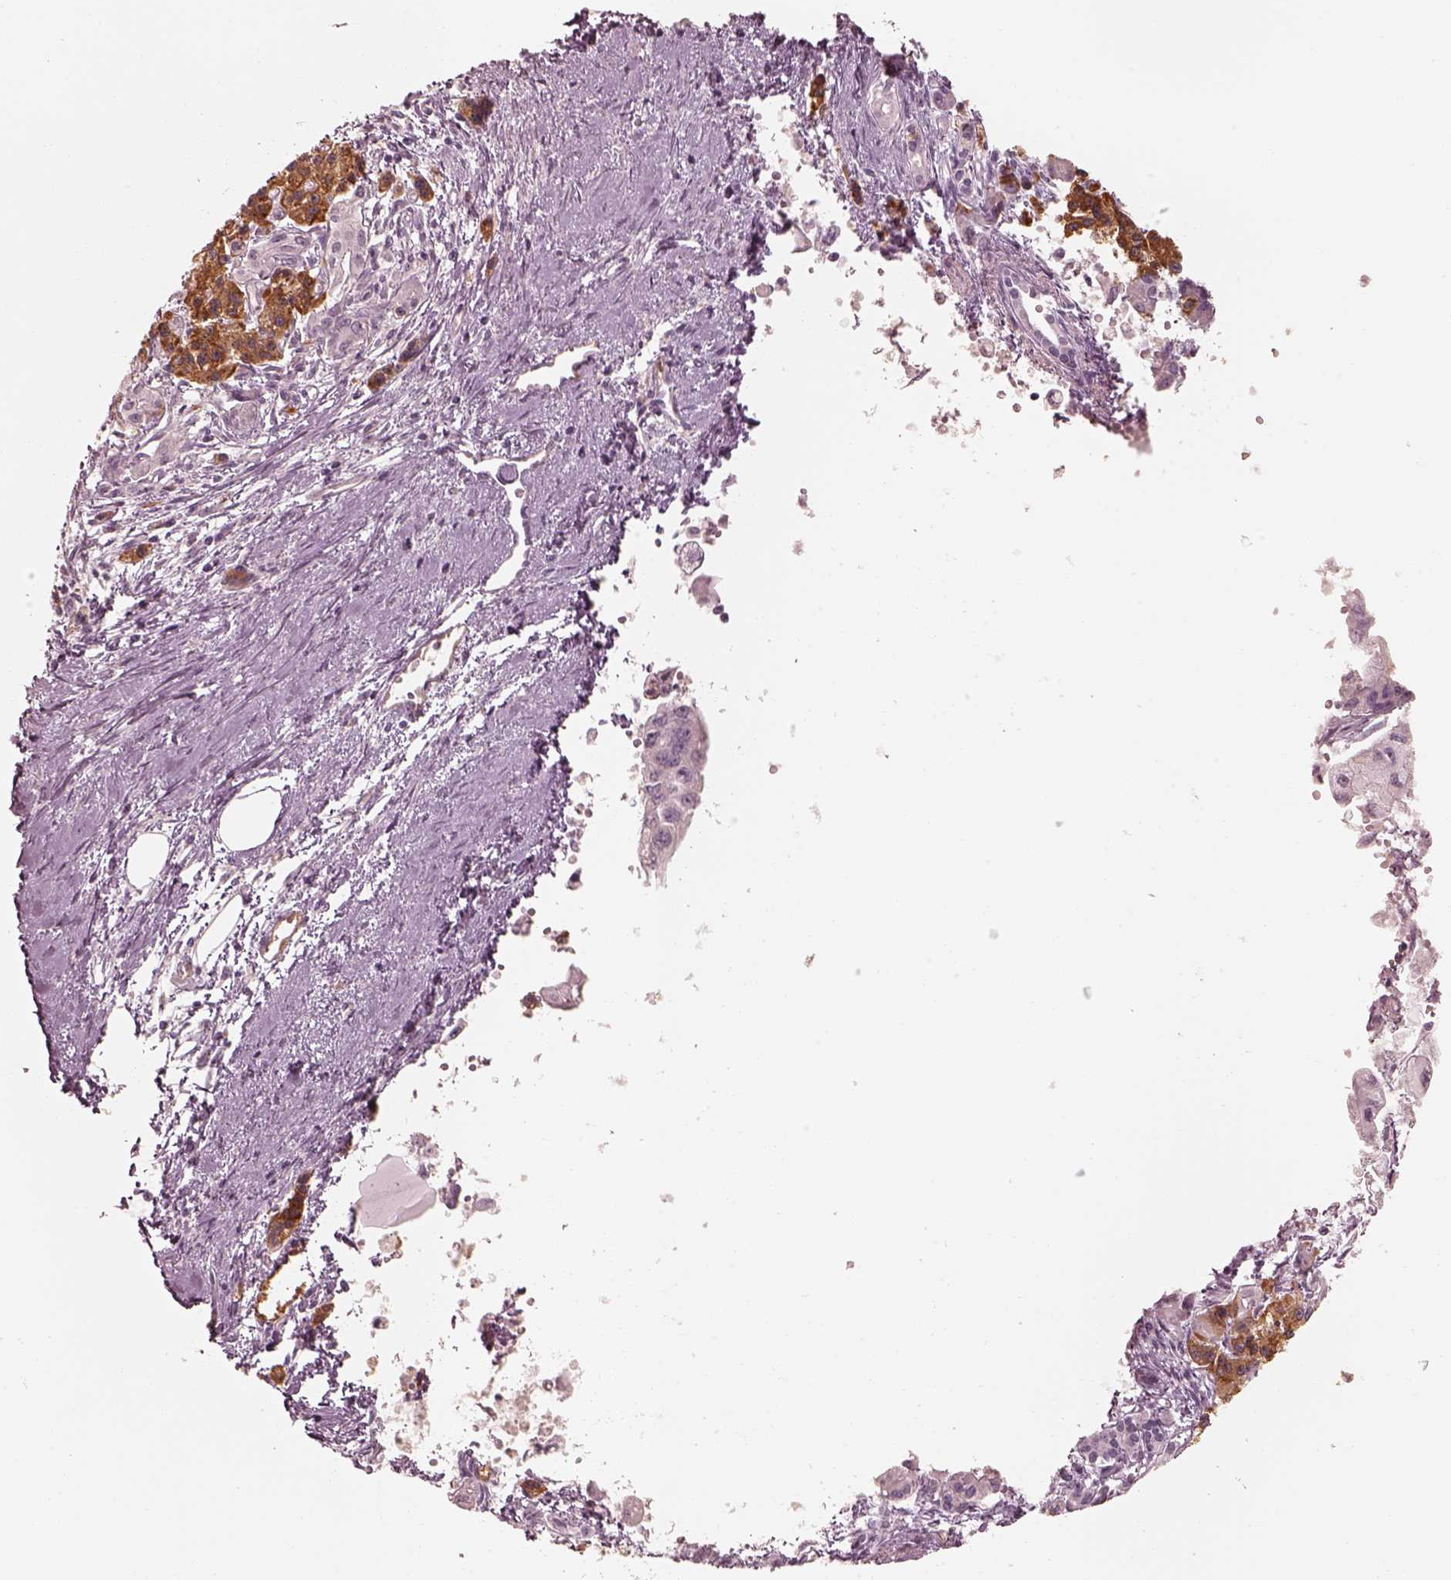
{"staining": {"intensity": "negative", "quantity": "none", "location": "none"}, "tissue": "pancreatic cancer", "cell_type": "Tumor cells", "image_type": "cancer", "snomed": [{"axis": "morphology", "description": "Adenocarcinoma, NOS"}, {"axis": "topography", "description": "Pancreas"}], "caption": "High magnification brightfield microscopy of adenocarcinoma (pancreatic) stained with DAB (3,3'-diaminobenzidine) (brown) and counterstained with hematoxylin (blue): tumor cells show no significant positivity.", "gene": "RAB3C", "patient": {"sex": "male", "age": 70}}